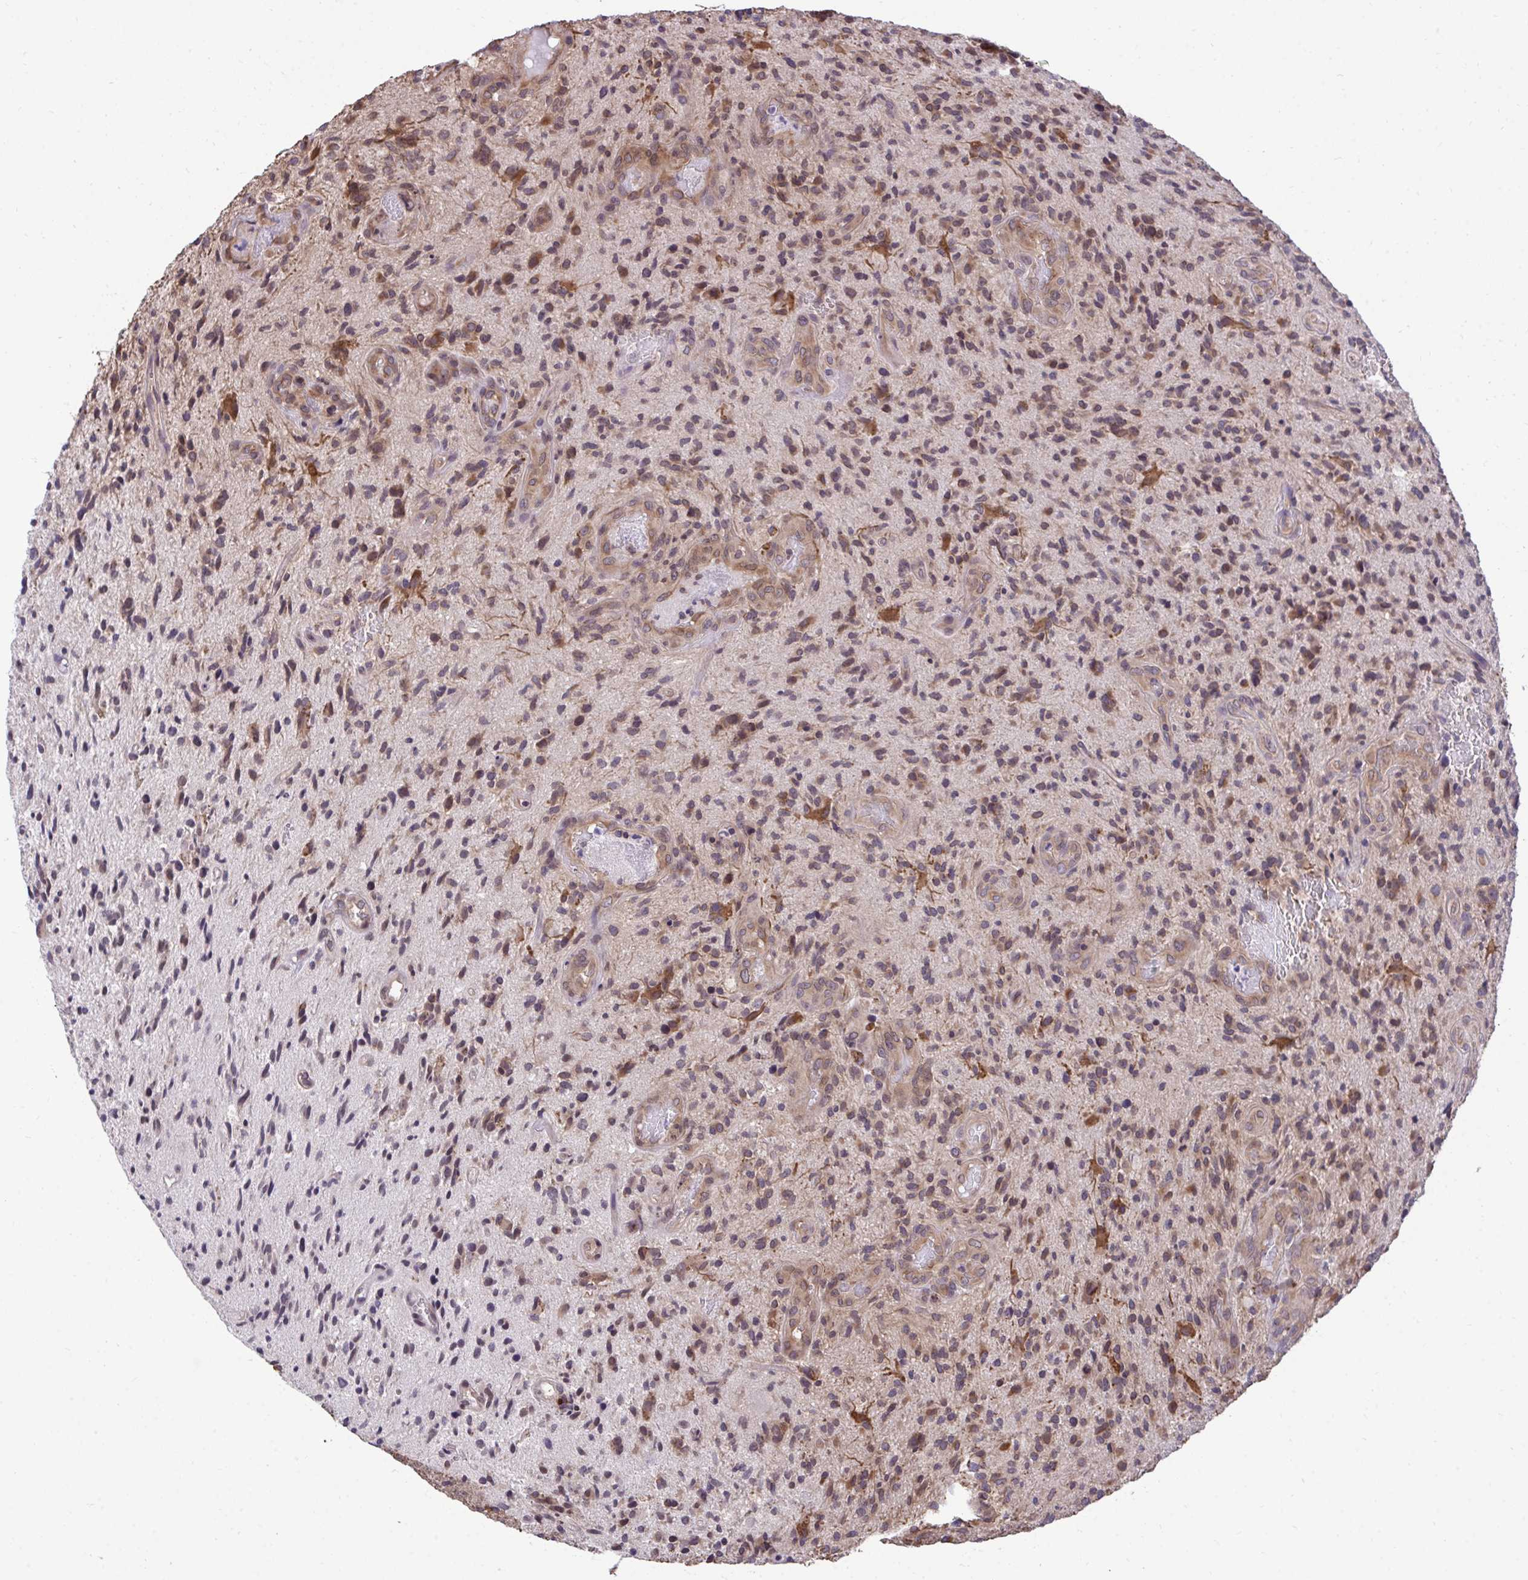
{"staining": {"intensity": "moderate", "quantity": "25%-75%", "location": "cytoplasmic/membranous"}, "tissue": "glioma", "cell_type": "Tumor cells", "image_type": "cancer", "snomed": [{"axis": "morphology", "description": "Glioma, malignant, High grade"}, {"axis": "topography", "description": "Brain"}], "caption": "Moderate cytoplasmic/membranous expression for a protein is identified in about 25%-75% of tumor cells of glioma using IHC.", "gene": "RPS15", "patient": {"sex": "male", "age": 55}}